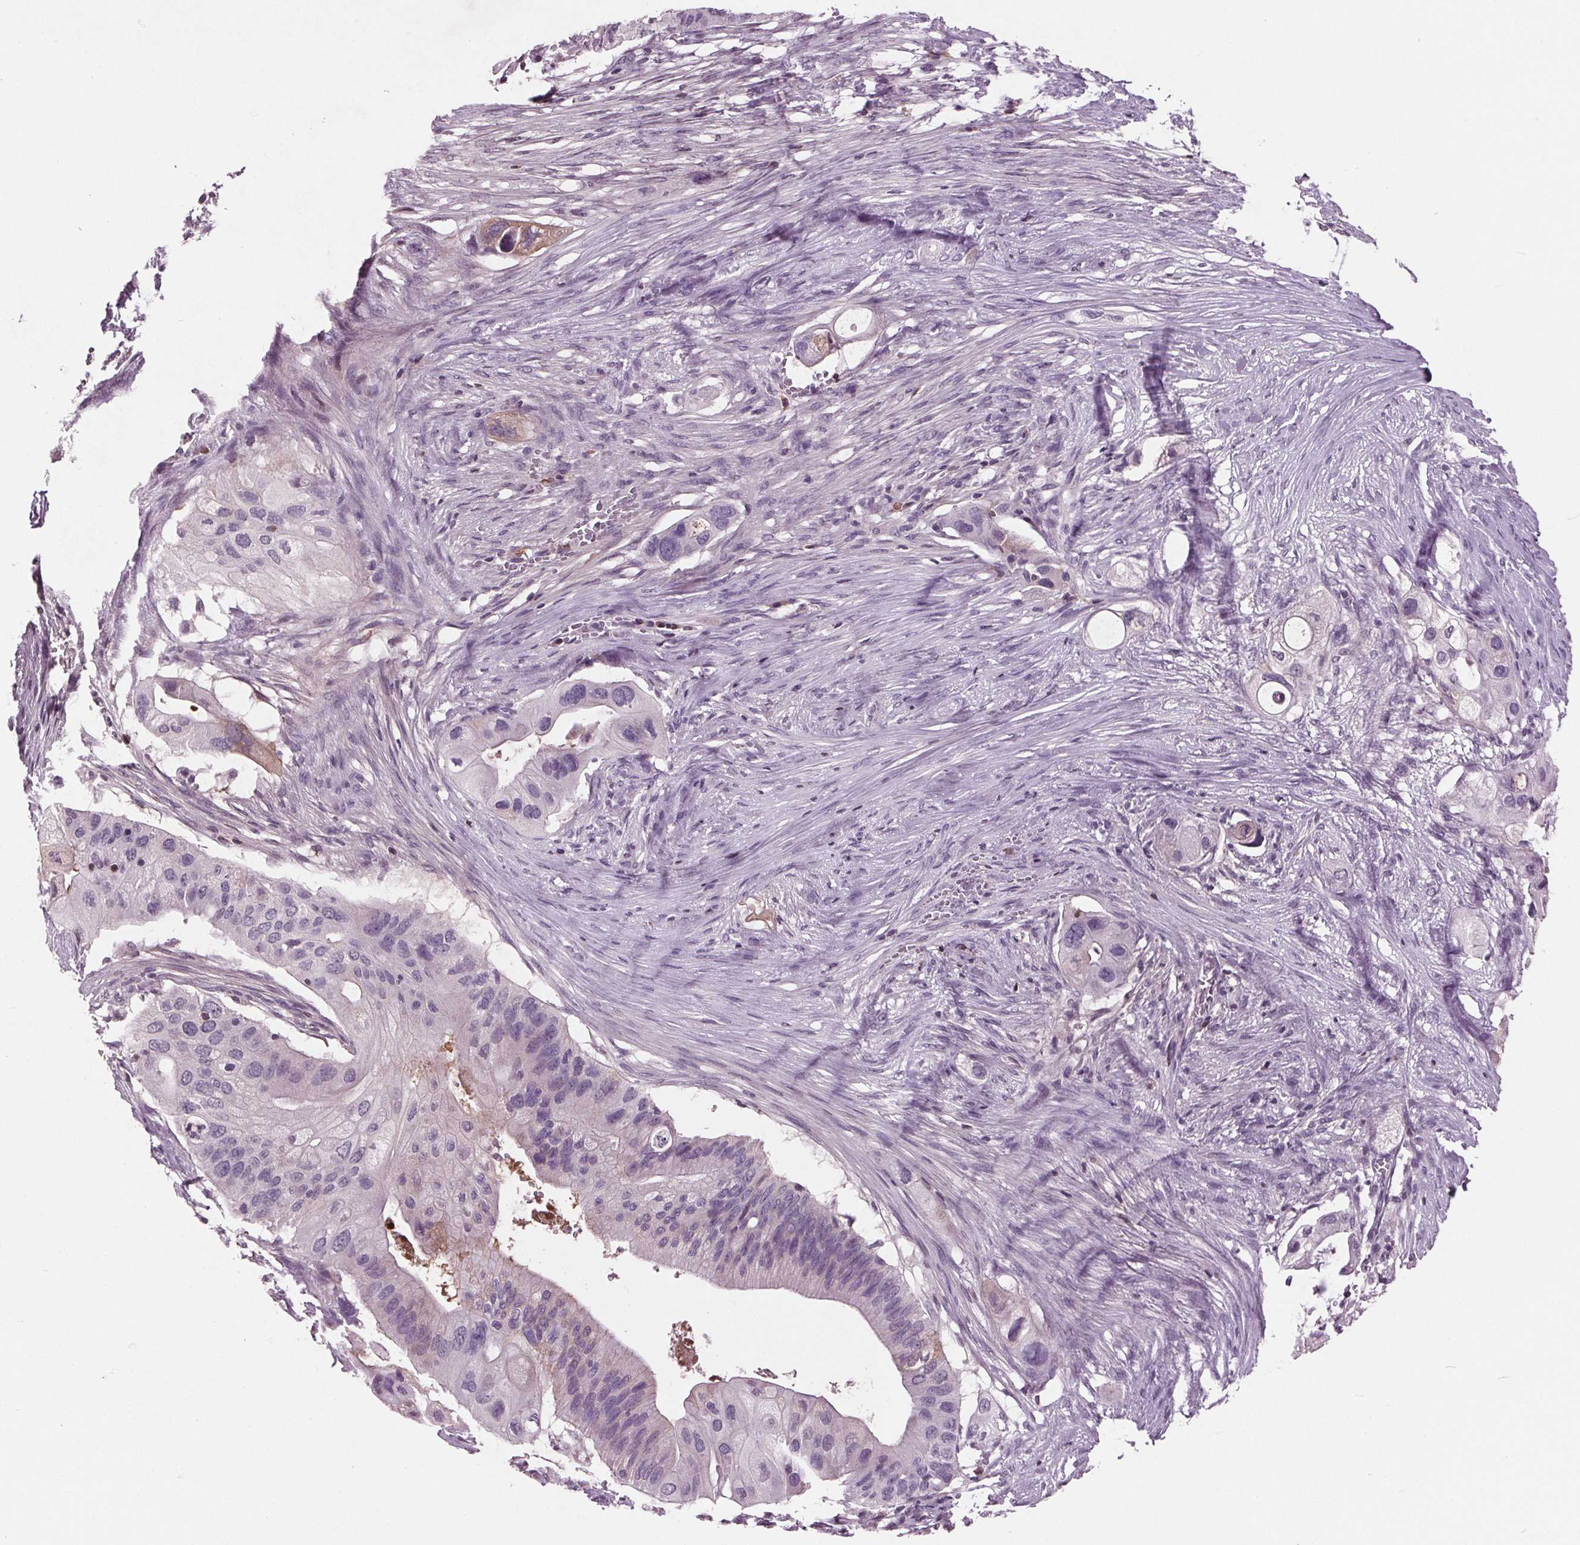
{"staining": {"intensity": "negative", "quantity": "none", "location": "none"}, "tissue": "pancreatic cancer", "cell_type": "Tumor cells", "image_type": "cancer", "snomed": [{"axis": "morphology", "description": "Adenocarcinoma, NOS"}, {"axis": "topography", "description": "Pancreas"}], "caption": "Protein analysis of pancreatic cancer (adenocarcinoma) shows no significant staining in tumor cells.", "gene": "C6", "patient": {"sex": "female", "age": 72}}